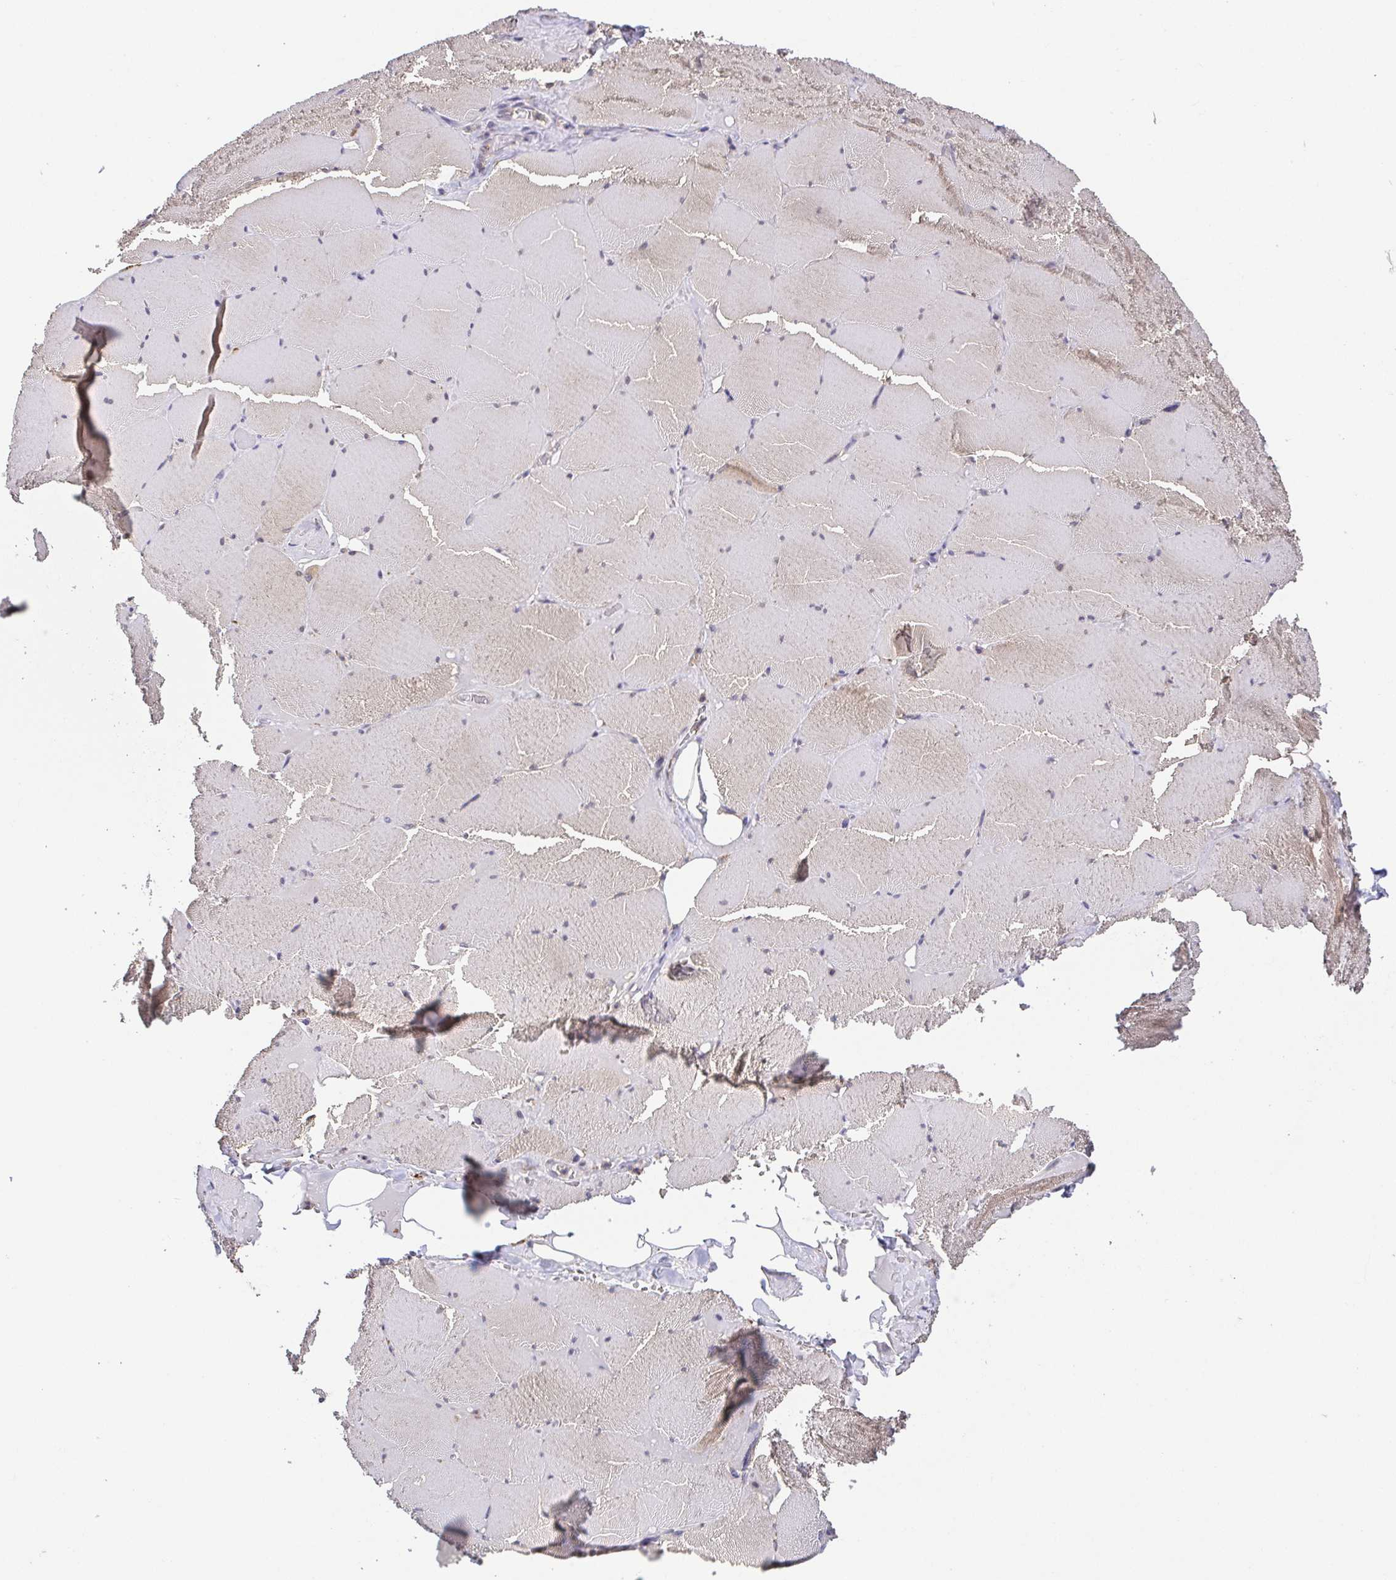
{"staining": {"intensity": "weak", "quantity": "25%-75%", "location": "cytoplasmic/membranous"}, "tissue": "skeletal muscle", "cell_type": "Myocytes", "image_type": "normal", "snomed": [{"axis": "morphology", "description": "Normal tissue, NOS"}, {"axis": "topography", "description": "Skeletal muscle"}, {"axis": "topography", "description": "Head-Neck"}], "caption": "Immunohistochemical staining of normal skeletal muscle demonstrates 25%-75% levels of weak cytoplasmic/membranous protein expression in approximately 25%-75% of myocytes. The protein of interest is stained brown, and the nuclei are stained in blue (DAB IHC with brightfield microscopy, high magnification).", "gene": "PREPL", "patient": {"sex": "male", "age": 66}}